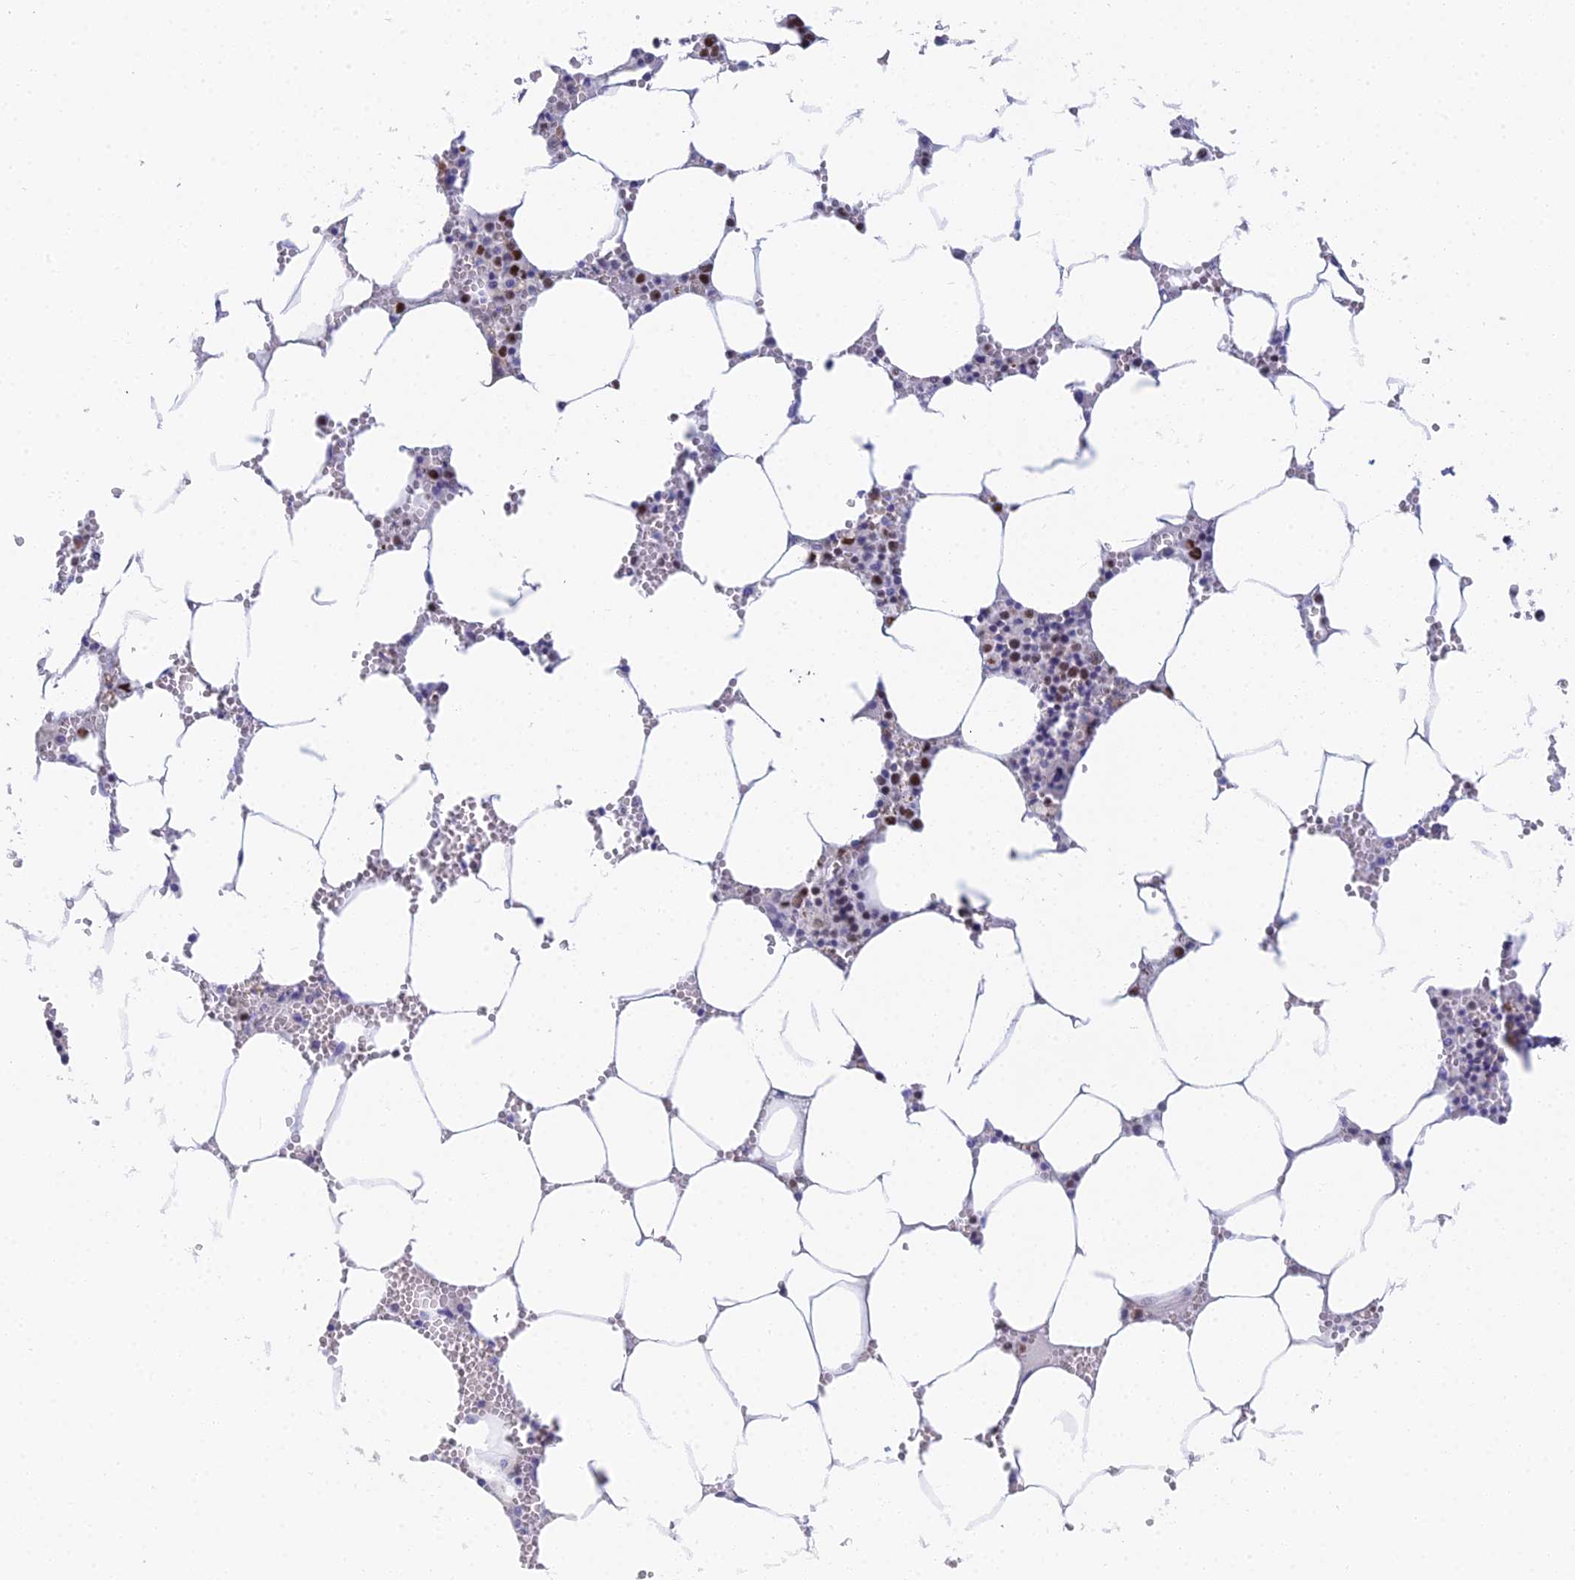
{"staining": {"intensity": "moderate", "quantity": "25%-75%", "location": "nuclear"}, "tissue": "bone marrow", "cell_type": "Hematopoietic cells", "image_type": "normal", "snomed": [{"axis": "morphology", "description": "Normal tissue, NOS"}, {"axis": "topography", "description": "Bone marrow"}], "caption": "Immunohistochemistry staining of unremarkable bone marrow, which exhibits medium levels of moderate nuclear positivity in about 25%-75% of hematopoietic cells indicating moderate nuclear protein expression. The staining was performed using DAB (brown) for protein detection and nuclei were counterstained in hematoxylin (blue).", "gene": "MCM2", "patient": {"sex": "male", "age": 70}}